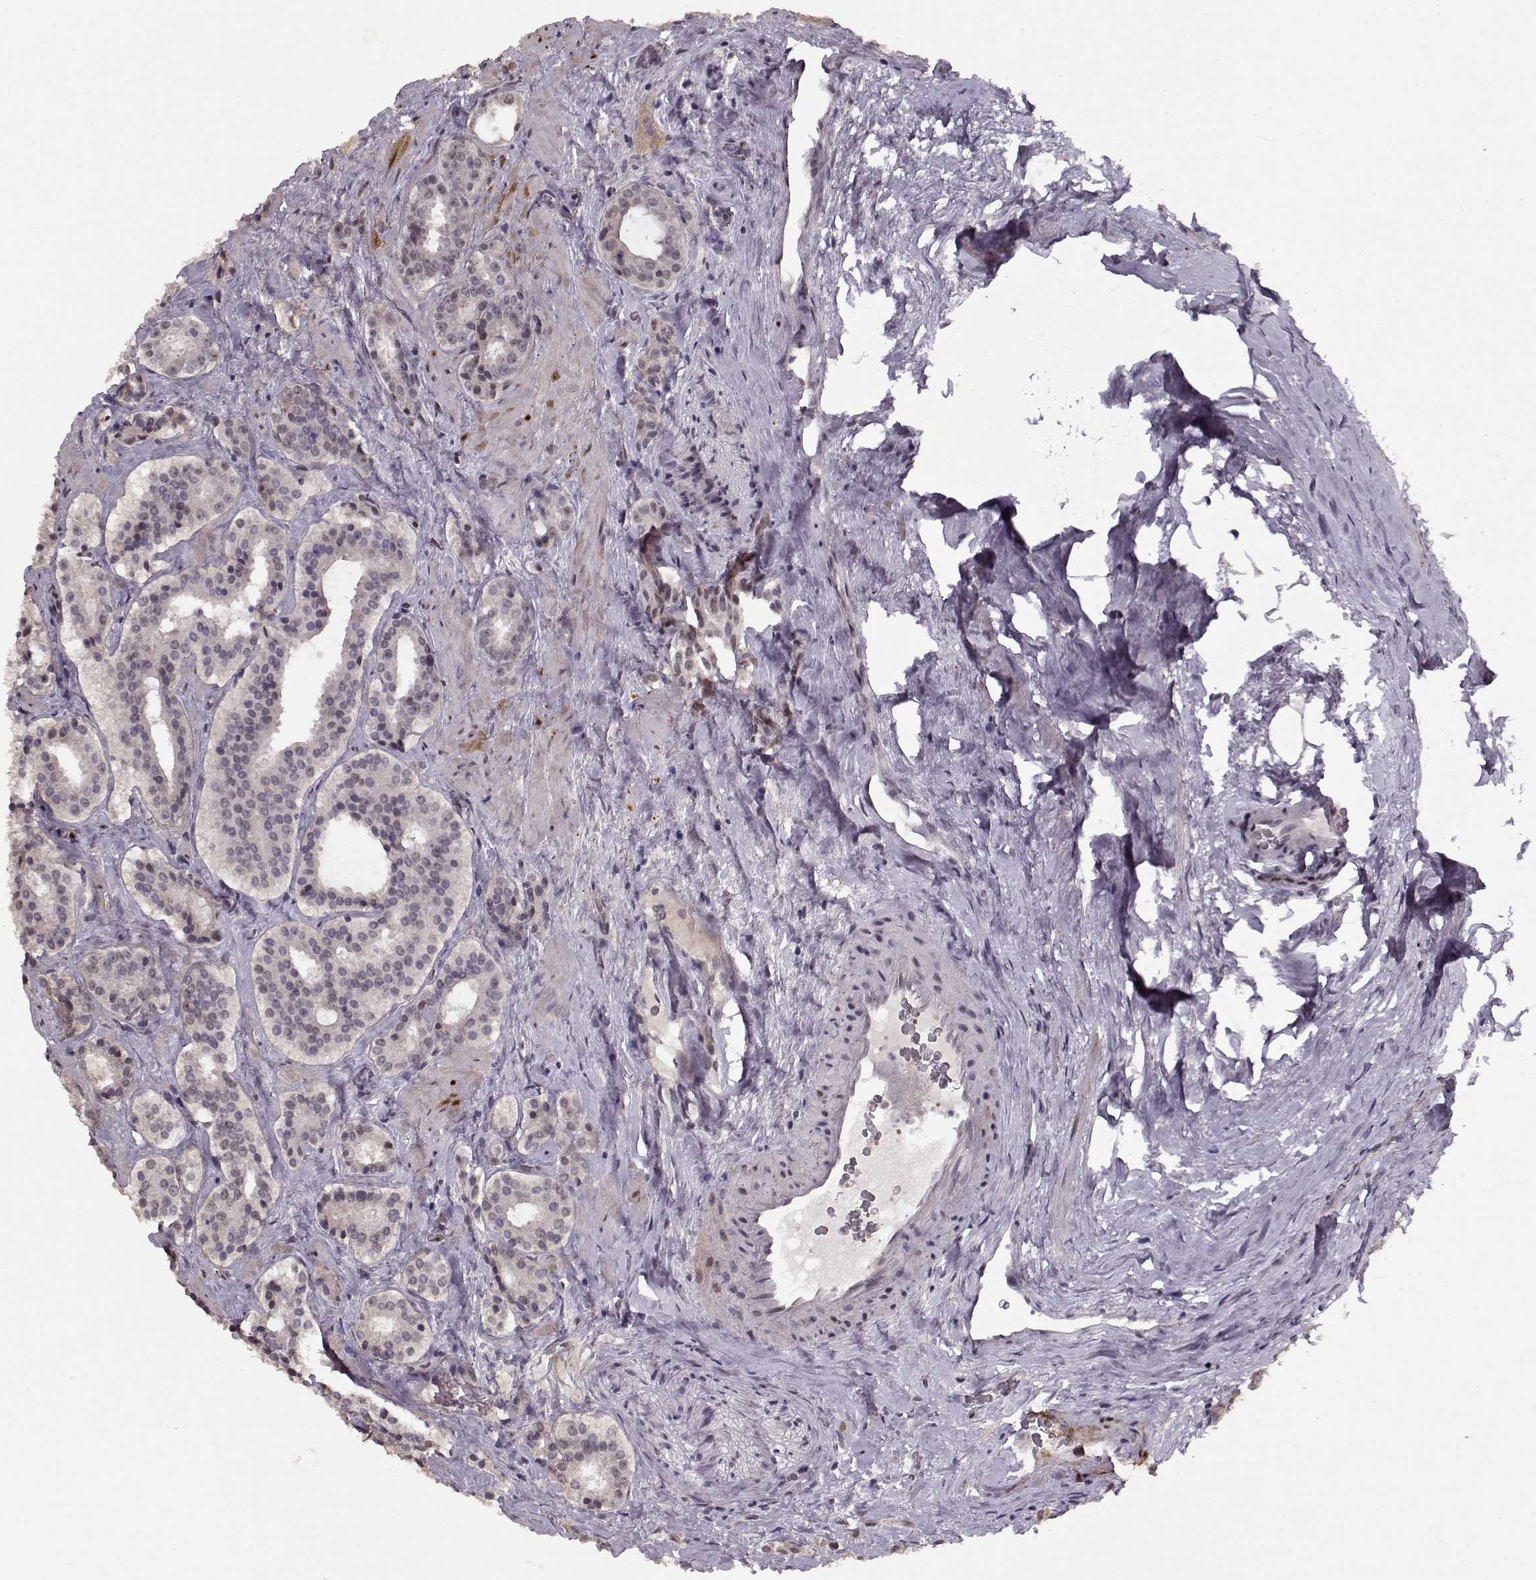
{"staining": {"intensity": "negative", "quantity": "none", "location": "none"}, "tissue": "prostate cancer", "cell_type": "Tumor cells", "image_type": "cancer", "snomed": [{"axis": "morphology", "description": "Adenocarcinoma, NOS"}, {"axis": "morphology", "description": "Adenocarcinoma, High grade"}, {"axis": "topography", "description": "Prostate"}], "caption": "IHC histopathology image of prostate cancer stained for a protein (brown), which reveals no positivity in tumor cells.", "gene": "PCP4", "patient": {"sex": "male", "age": 62}}